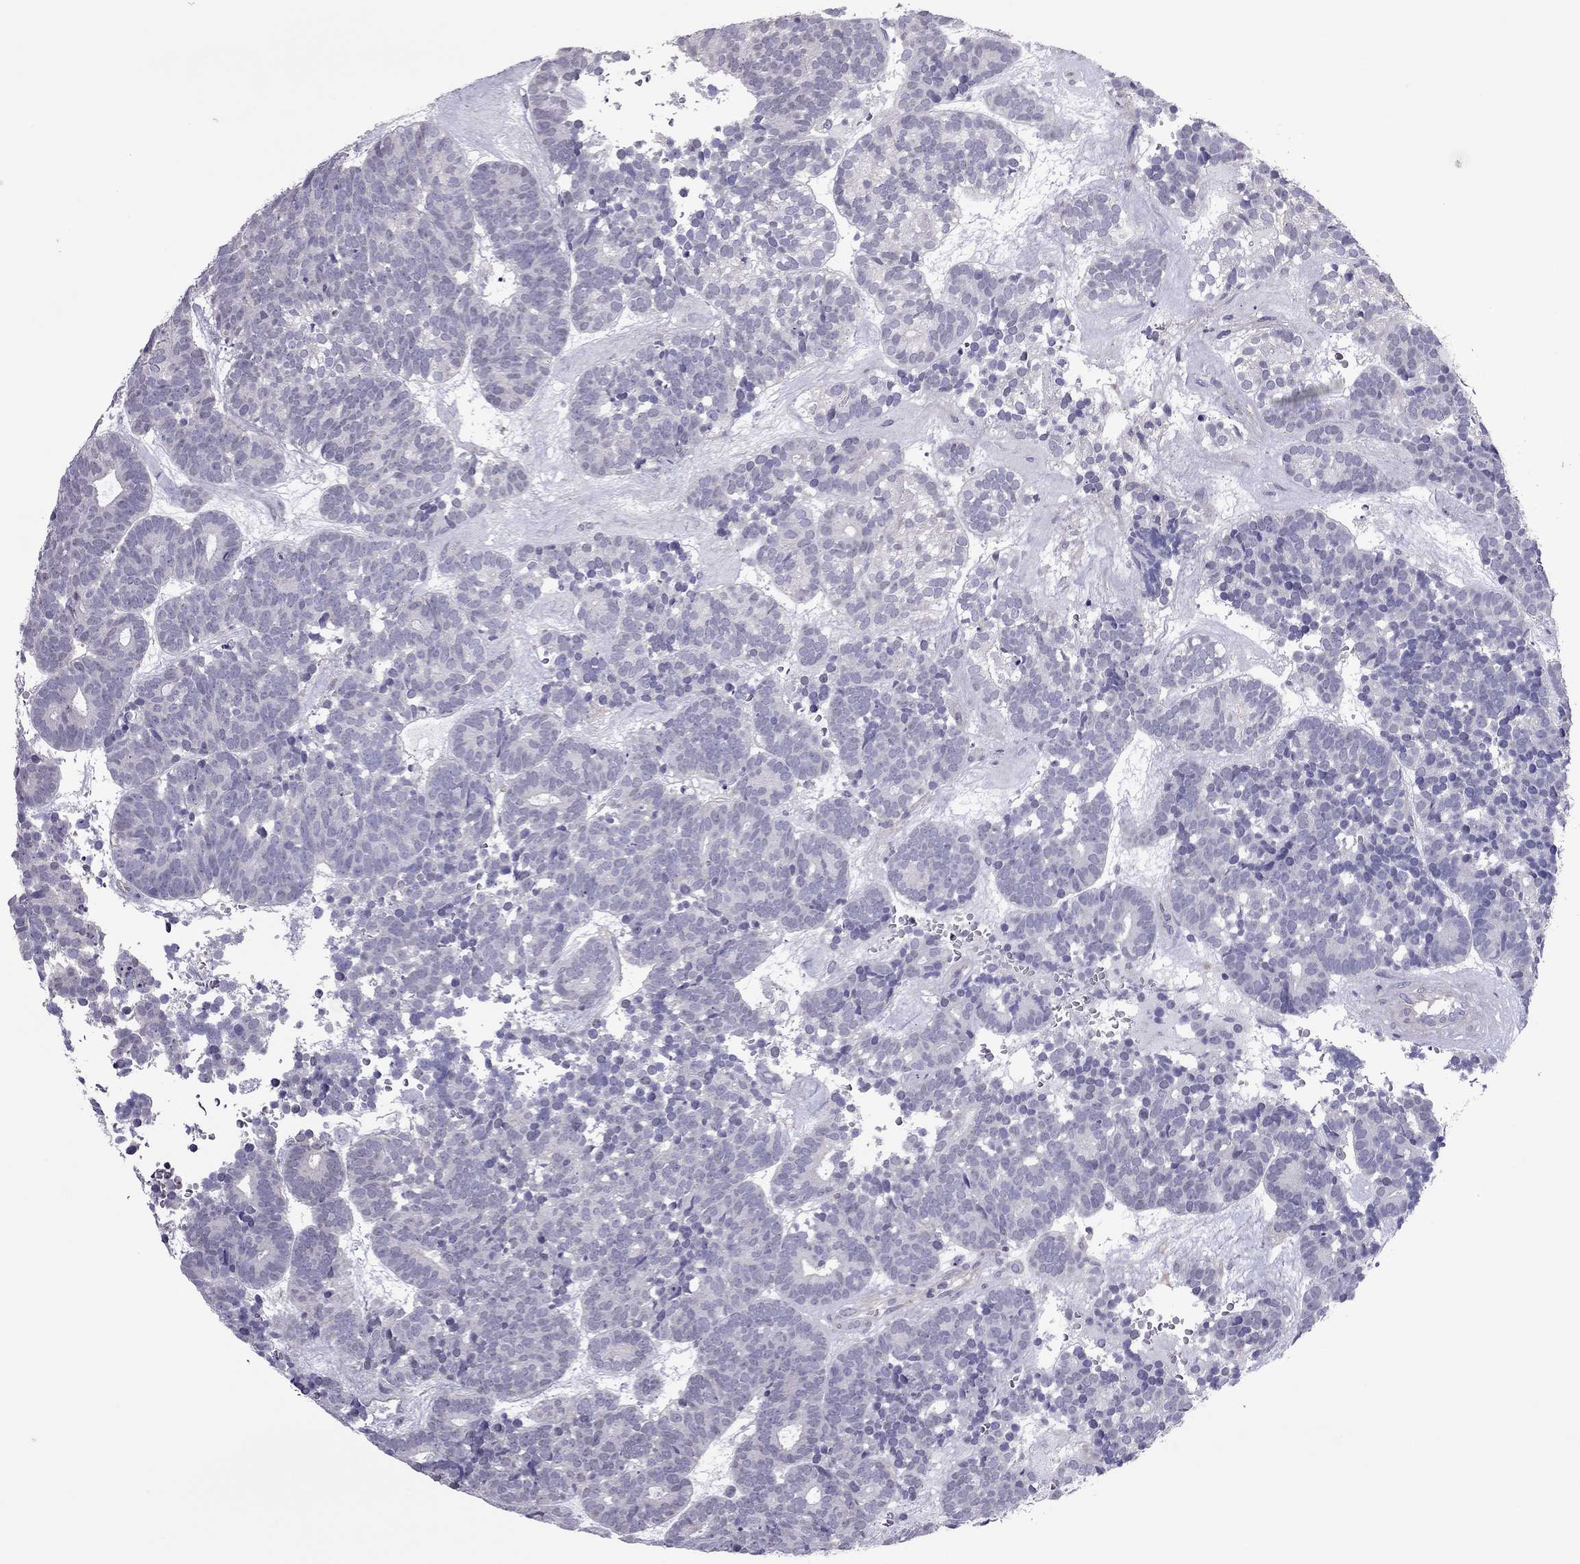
{"staining": {"intensity": "negative", "quantity": "none", "location": "none"}, "tissue": "head and neck cancer", "cell_type": "Tumor cells", "image_type": "cancer", "snomed": [{"axis": "morphology", "description": "Adenocarcinoma, NOS"}, {"axis": "topography", "description": "Head-Neck"}], "caption": "Human head and neck cancer (adenocarcinoma) stained for a protein using immunohistochemistry (IHC) exhibits no staining in tumor cells.", "gene": "SLC16A8", "patient": {"sex": "female", "age": 81}}